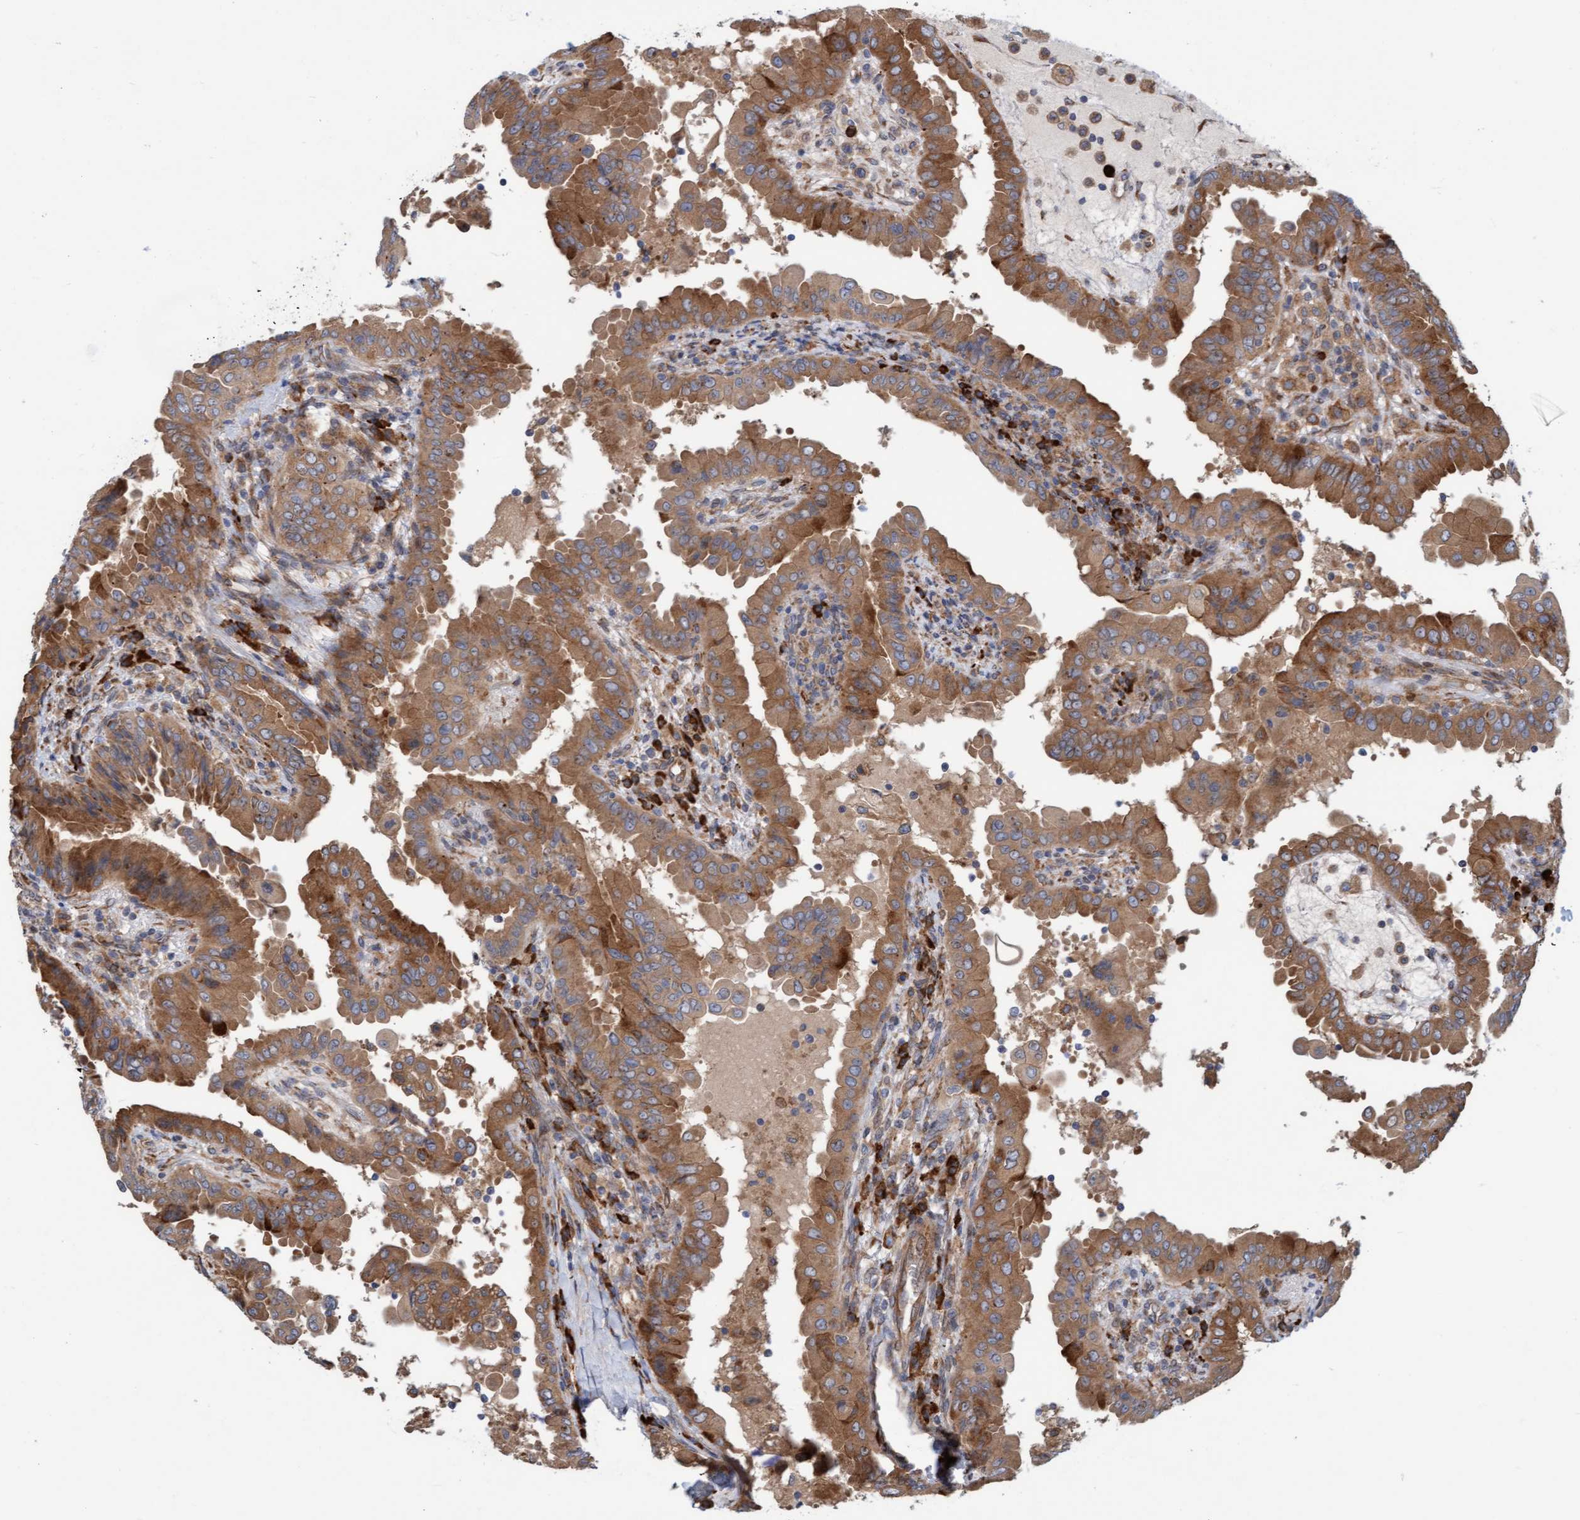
{"staining": {"intensity": "moderate", "quantity": ">75%", "location": "cytoplasmic/membranous"}, "tissue": "thyroid cancer", "cell_type": "Tumor cells", "image_type": "cancer", "snomed": [{"axis": "morphology", "description": "Papillary adenocarcinoma, NOS"}, {"axis": "topography", "description": "Thyroid gland"}], "caption": "A medium amount of moderate cytoplasmic/membranous expression is present in approximately >75% of tumor cells in thyroid cancer (papillary adenocarcinoma) tissue.", "gene": "KIAA0753", "patient": {"sex": "male", "age": 33}}